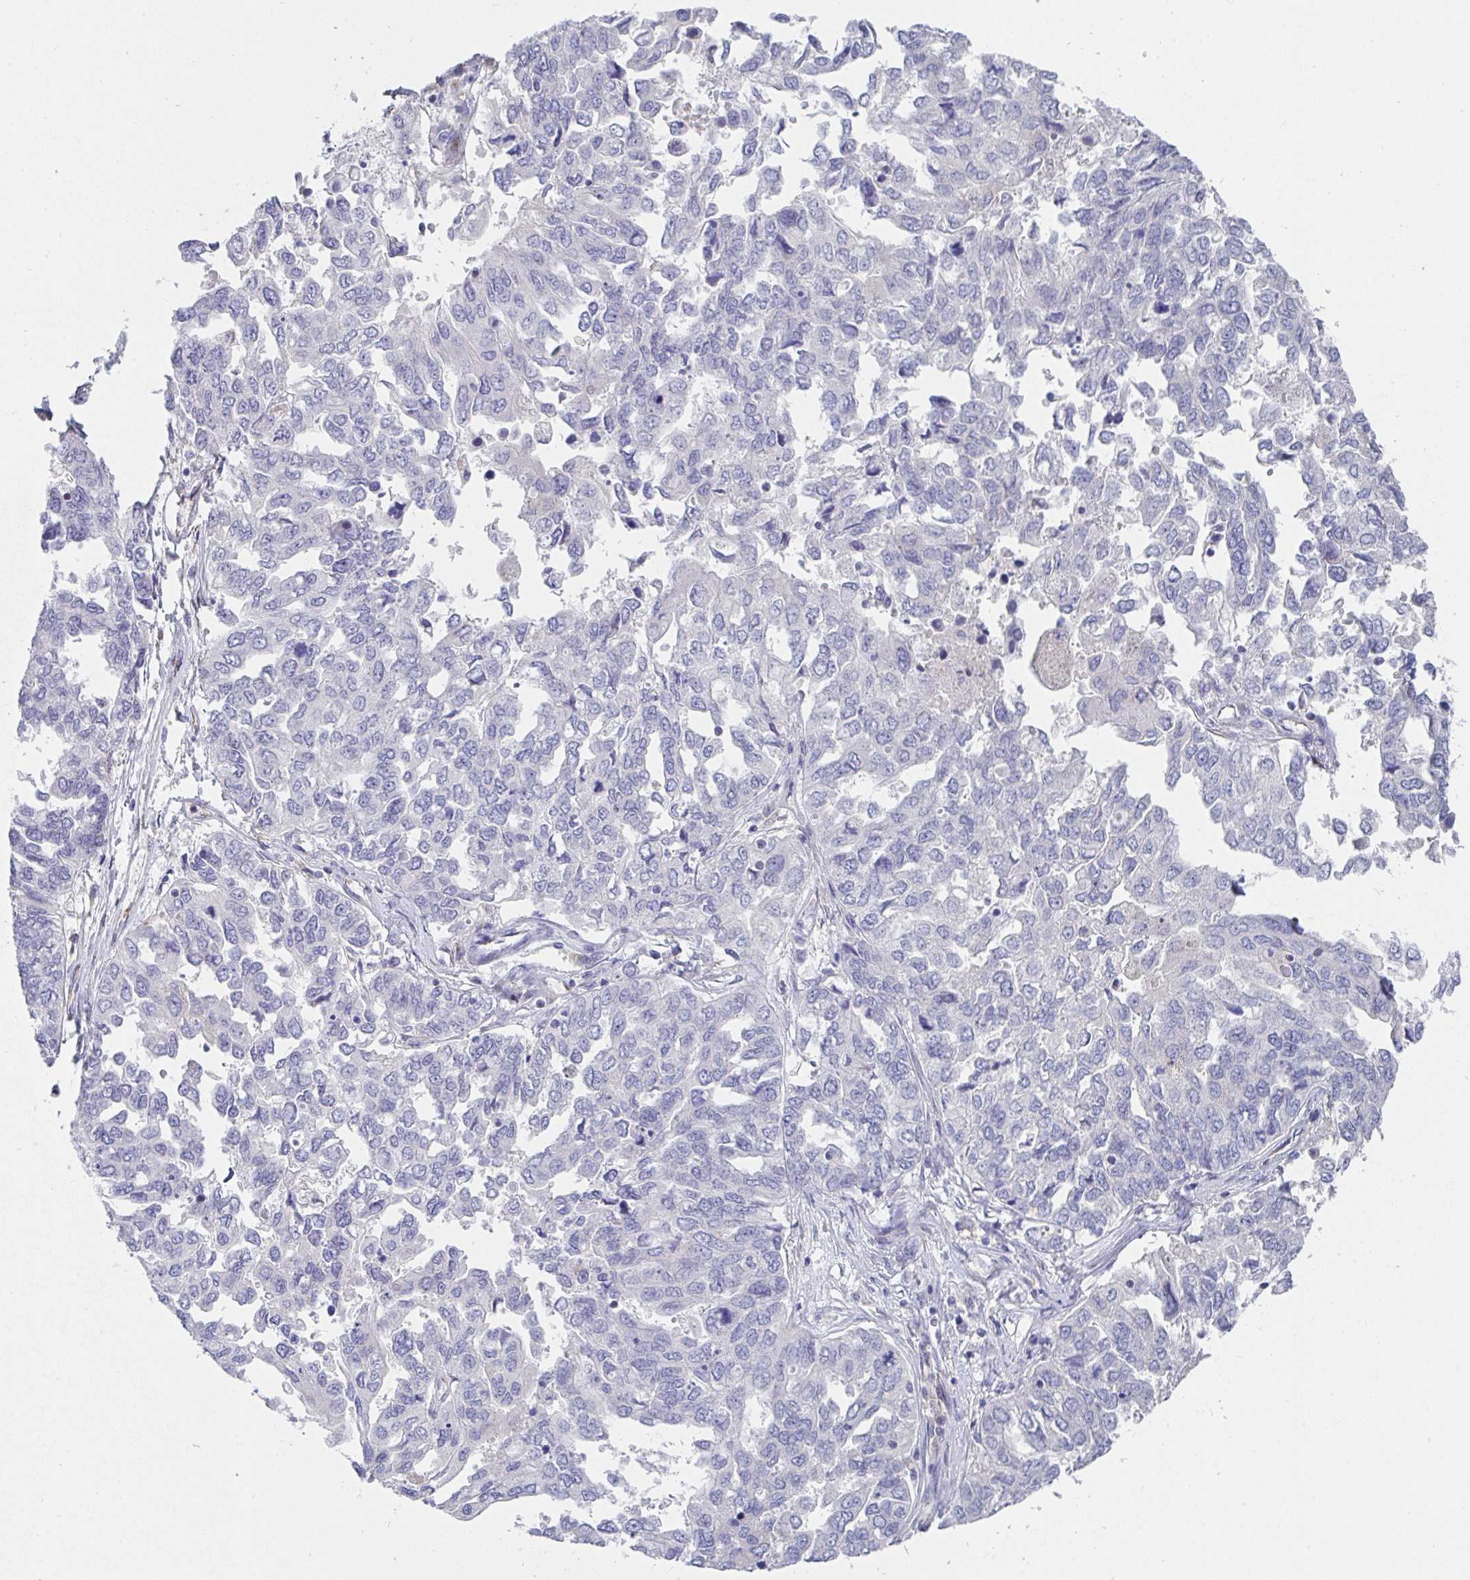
{"staining": {"intensity": "negative", "quantity": "none", "location": "none"}, "tissue": "ovarian cancer", "cell_type": "Tumor cells", "image_type": "cancer", "snomed": [{"axis": "morphology", "description": "Cystadenocarcinoma, serous, NOS"}, {"axis": "topography", "description": "Ovary"}], "caption": "IHC of human ovarian cancer shows no positivity in tumor cells.", "gene": "TAS2R39", "patient": {"sex": "female", "age": 53}}